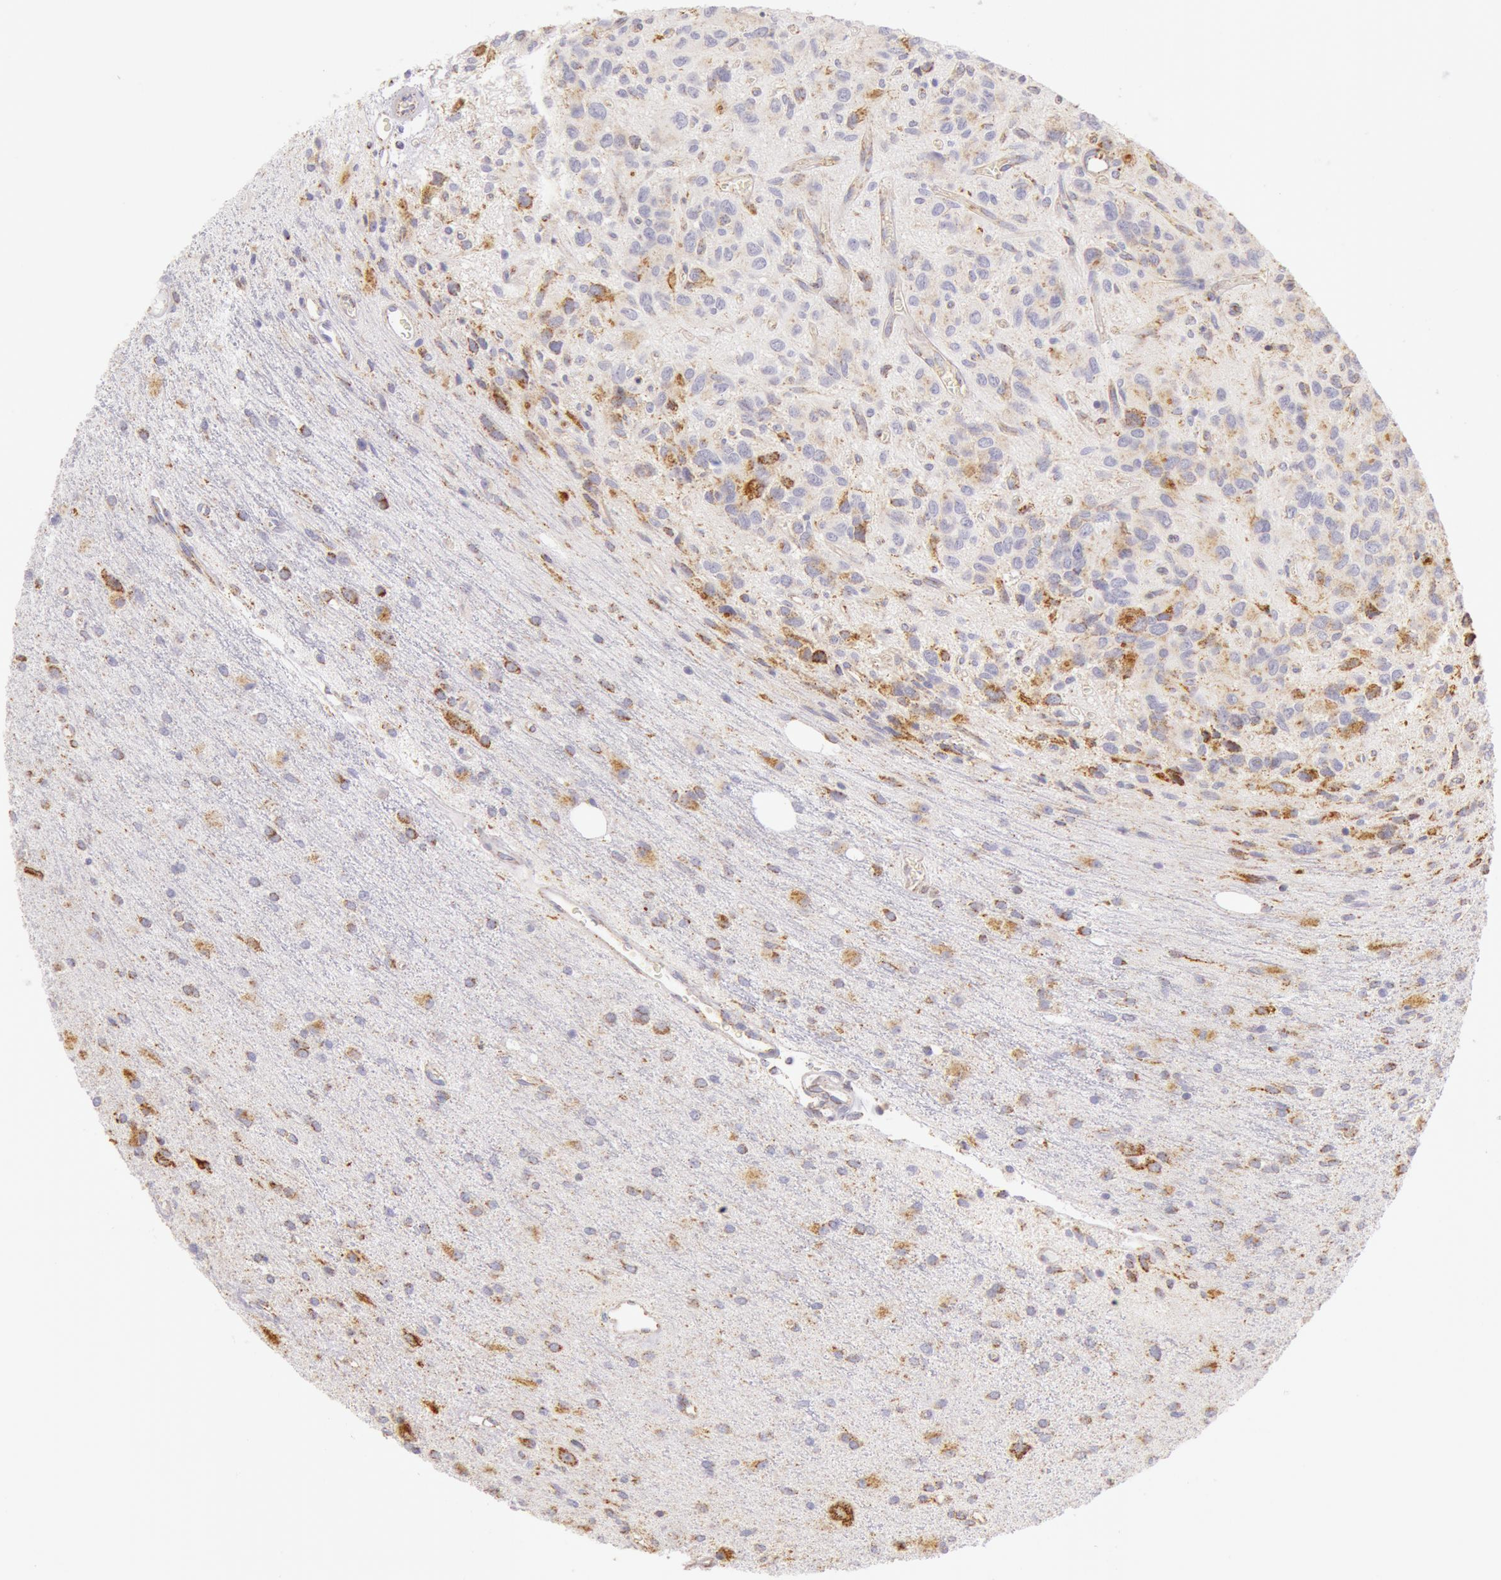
{"staining": {"intensity": "moderate", "quantity": "<25%", "location": "cytoplasmic/membranous"}, "tissue": "glioma", "cell_type": "Tumor cells", "image_type": "cancer", "snomed": [{"axis": "morphology", "description": "Glioma, malignant, Low grade"}, {"axis": "topography", "description": "Brain"}], "caption": "Glioma was stained to show a protein in brown. There is low levels of moderate cytoplasmic/membranous staining in approximately <25% of tumor cells.", "gene": "ATP5F1B", "patient": {"sex": "female", "age": 15}}